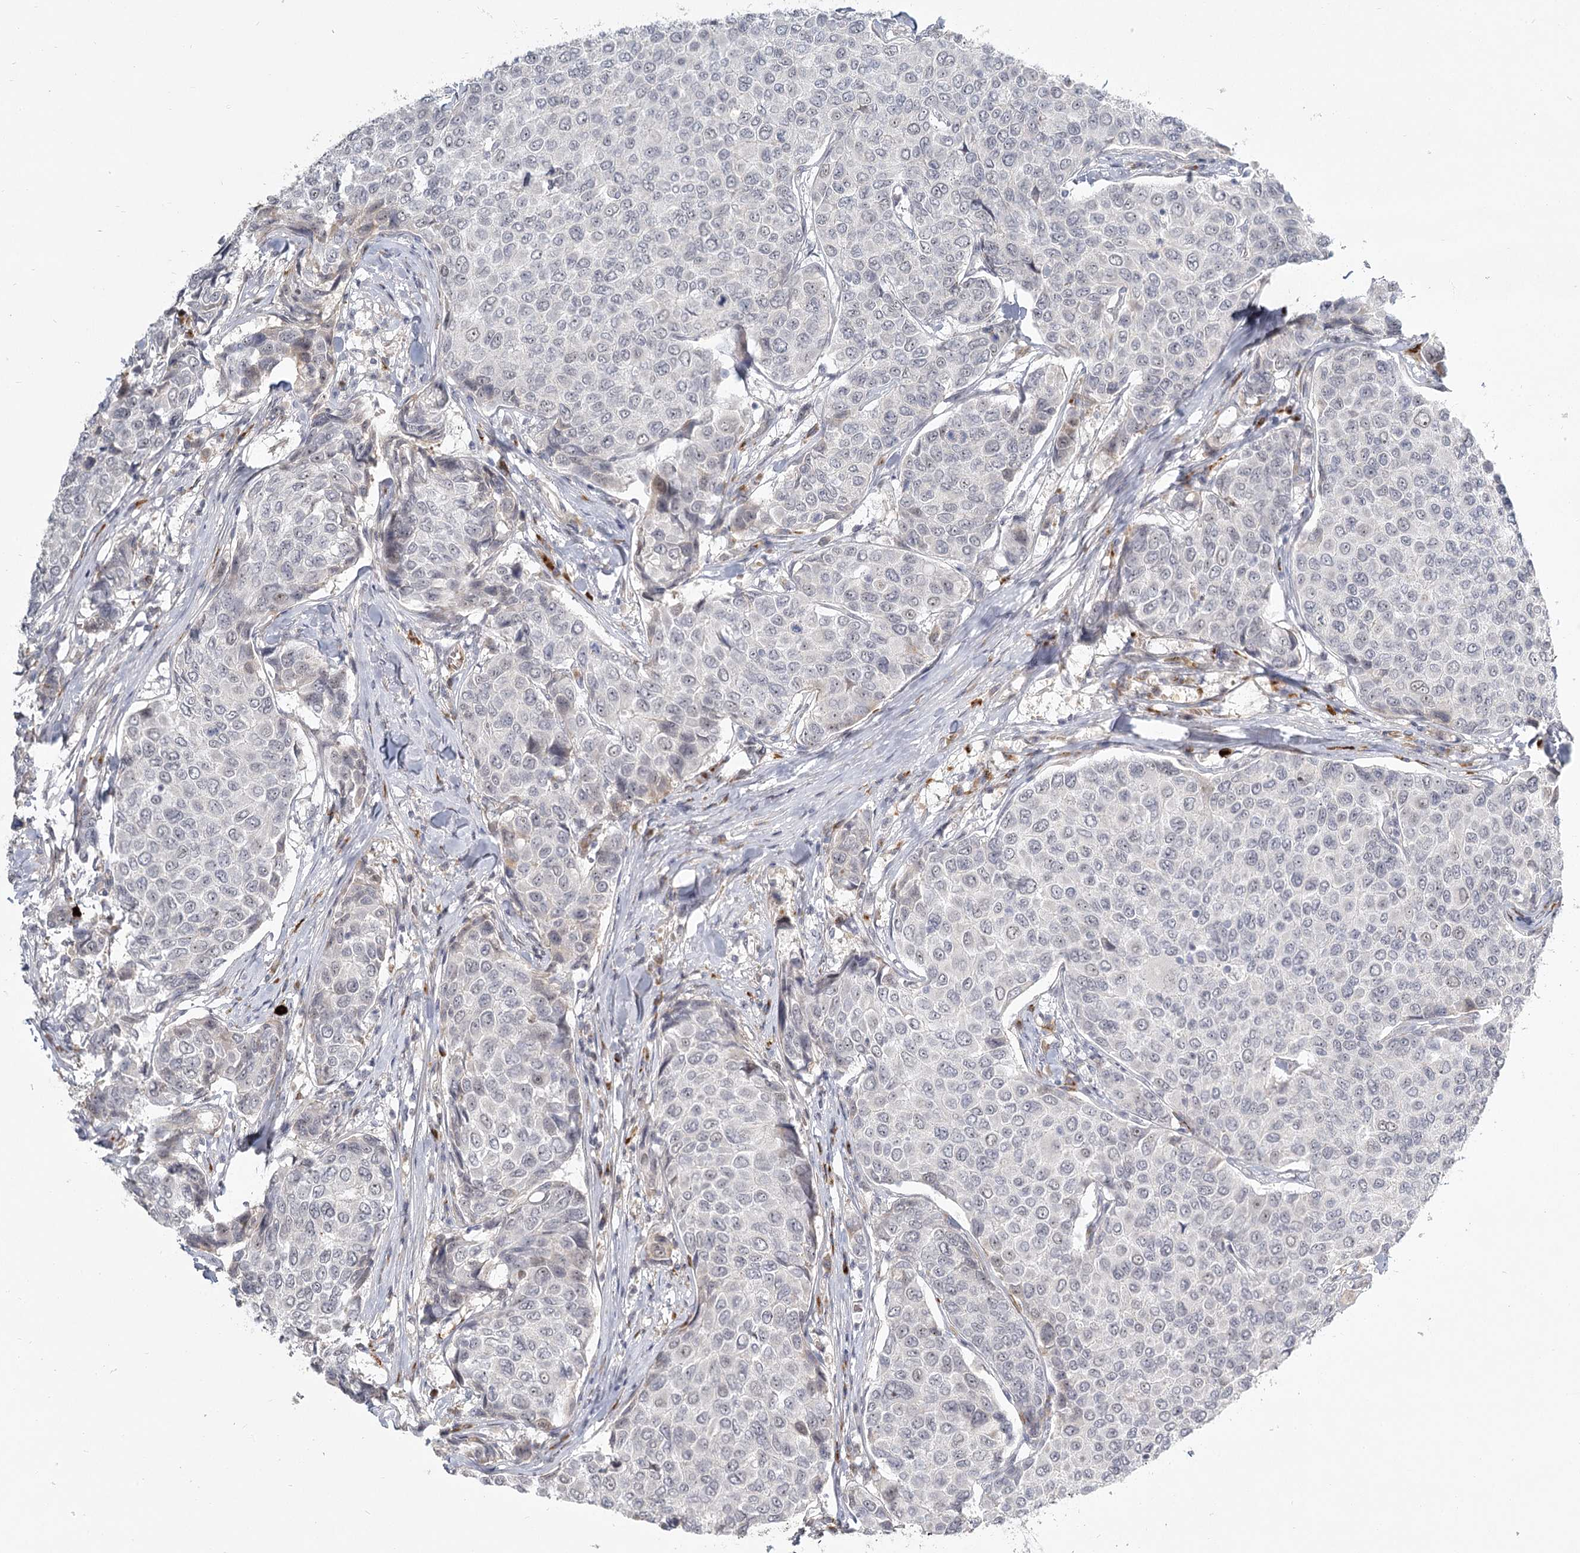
{"staining": {"intensity": "weak", "quantity": "<25%", "location": "nuclear"}, "tissue": "breast cancer", "cell_type": "Tumor cells", "image_type": "cancer", "snomed": [{"axis": "morphology", "description": "Duct carcinoma"}, {"axis": "topography", "description": "Breast"}], "caption": "There is no significant staining in tumor cells of breast cancer (intraductal carcinoma).", "gene": "EXOSC7", "patient": {"sex": "female", "age": 55}}